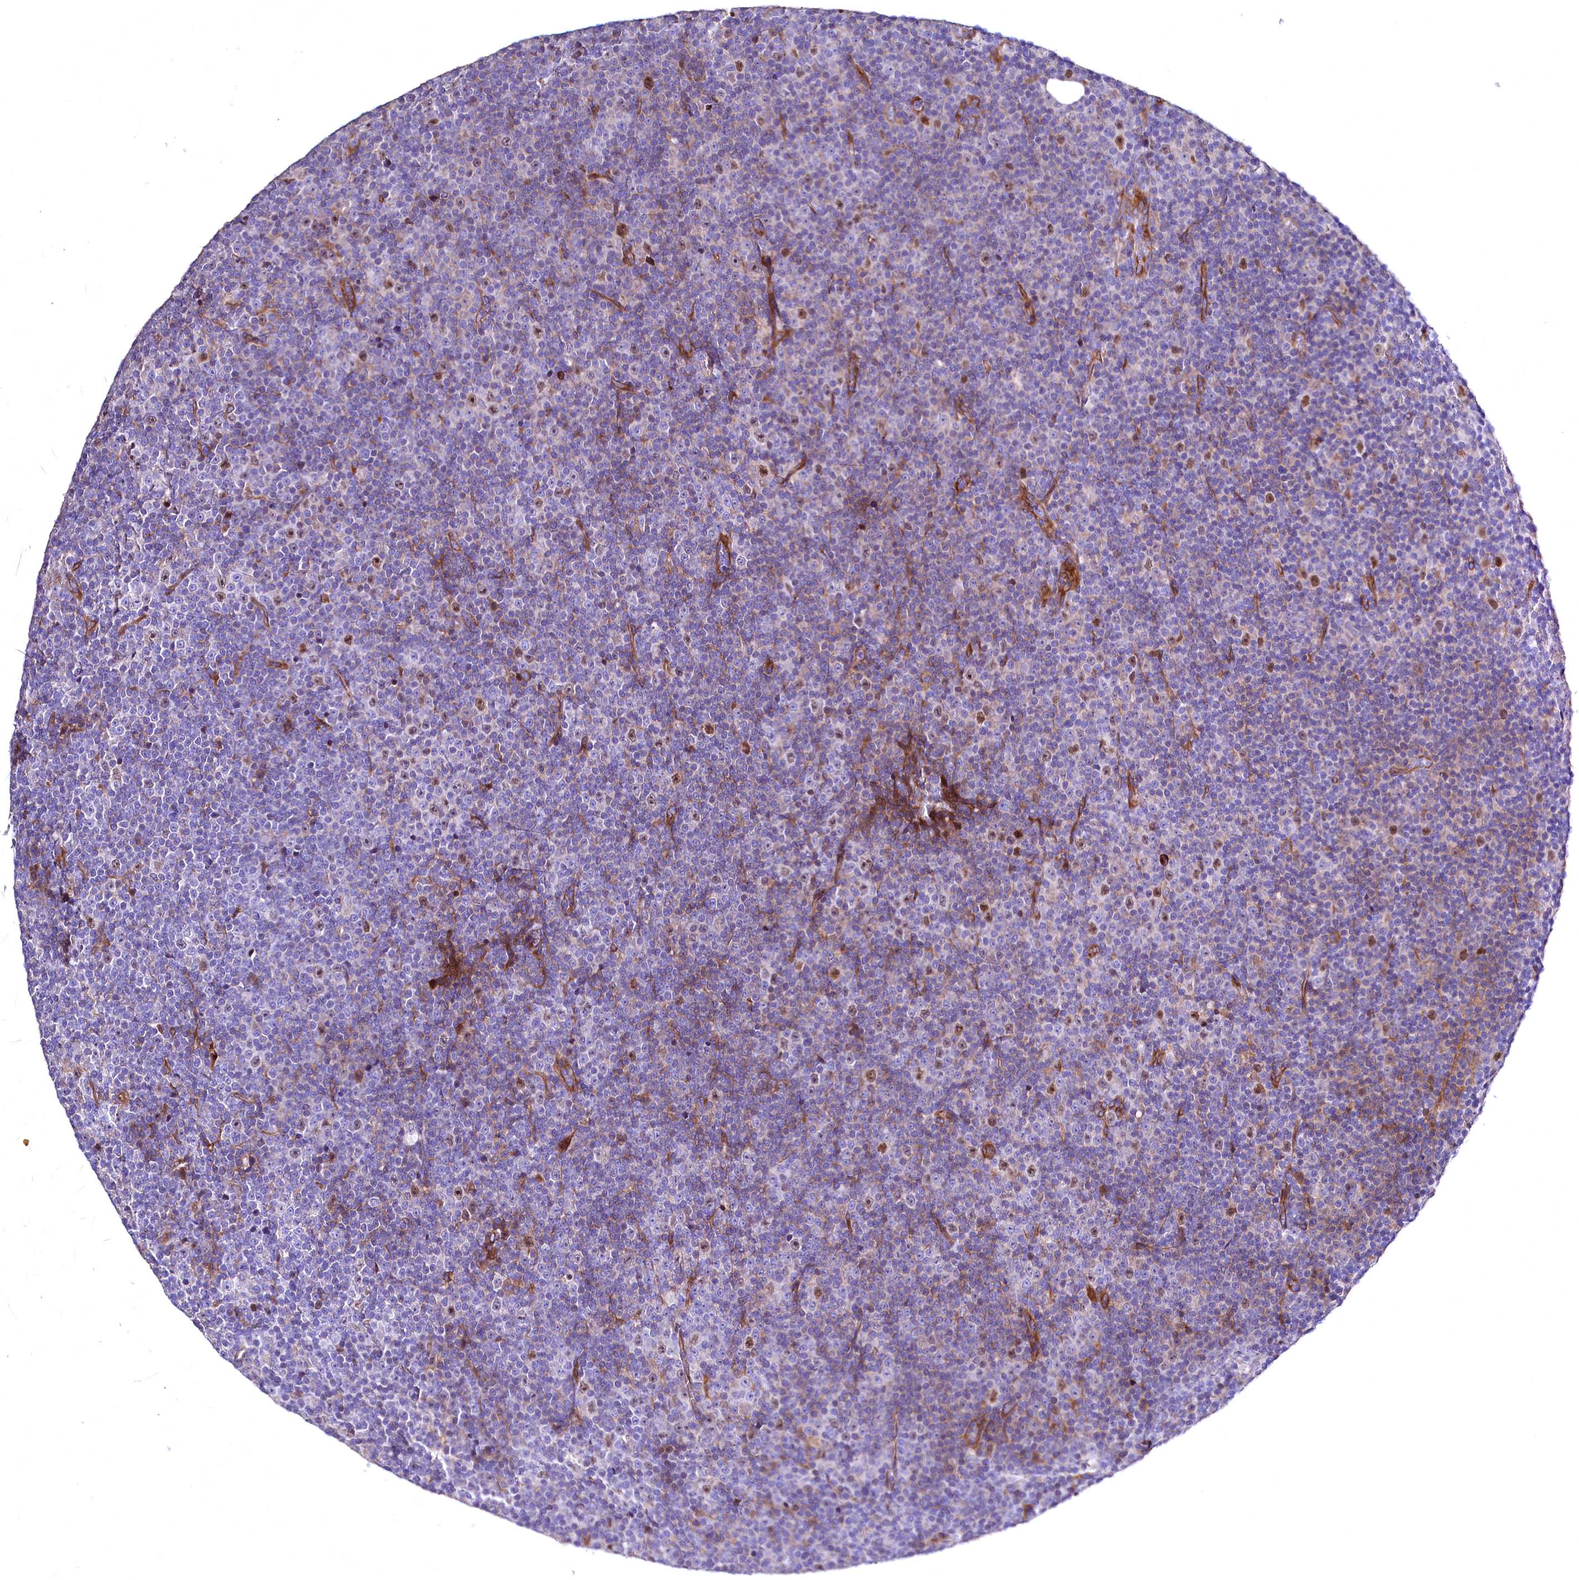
{"staining": {"intensity": "moderate", "quantity": "<25%", "location": "nuclear"}, "tissue": "lymphoma", "cell_type": "Tumor cells", "image_type": "cancer", "snomed": [{"axis": "morphology", "description": "Malignant lymphoma, non-Hodgkin's type, Low grade"}, {"axis": "topography", "description": "Lymph node"}], "caption": "Protein expression analysis of human lymphoma reveals moderate nuclear staining in about <25% of tumor cells. (DAB (3,3'-diaminobenzidine) IHC with brightfield microscopy, high magnification).", "gene": "WNT8A", "patient": {"sex": "female", "age": 67}}